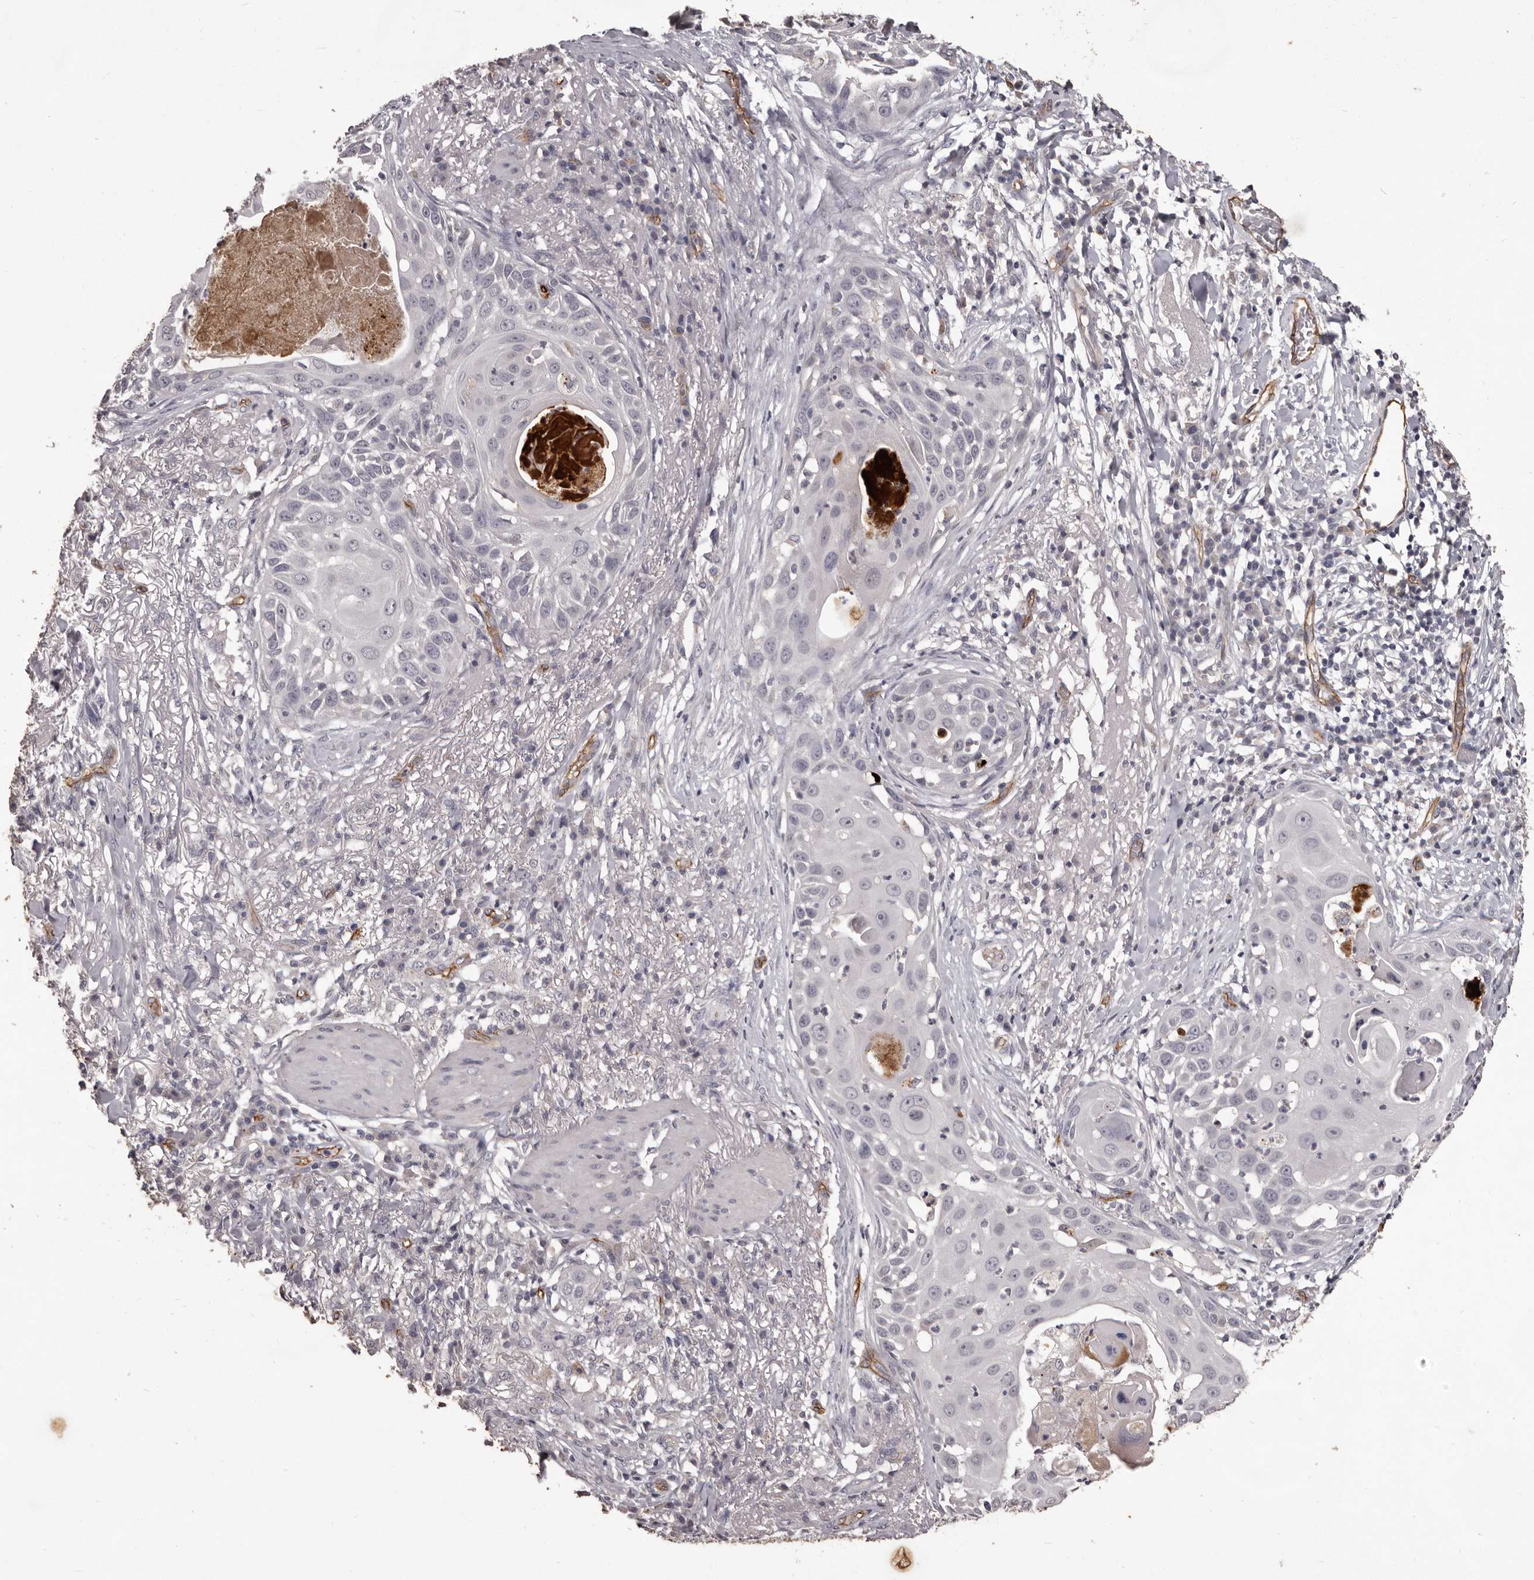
{"staining": {"intensity": "negative", "quantity": "none", "location": "none"}, "tissue": "skin cancer", "cell_type": "Tumor cells", "image_type": "cancer", "snomed": [{"axis": "morphology", "description": "Squamous cell carcinoma, NOS"}, {"axis": "topography", "description": "Skin"}], "caption": "Skin cancer stained for a protein using immunohistochemistry (IHC) displays no staining tumor cells.", "gene": "GPR78", "patient": {"sex": "female", "age": 44}}